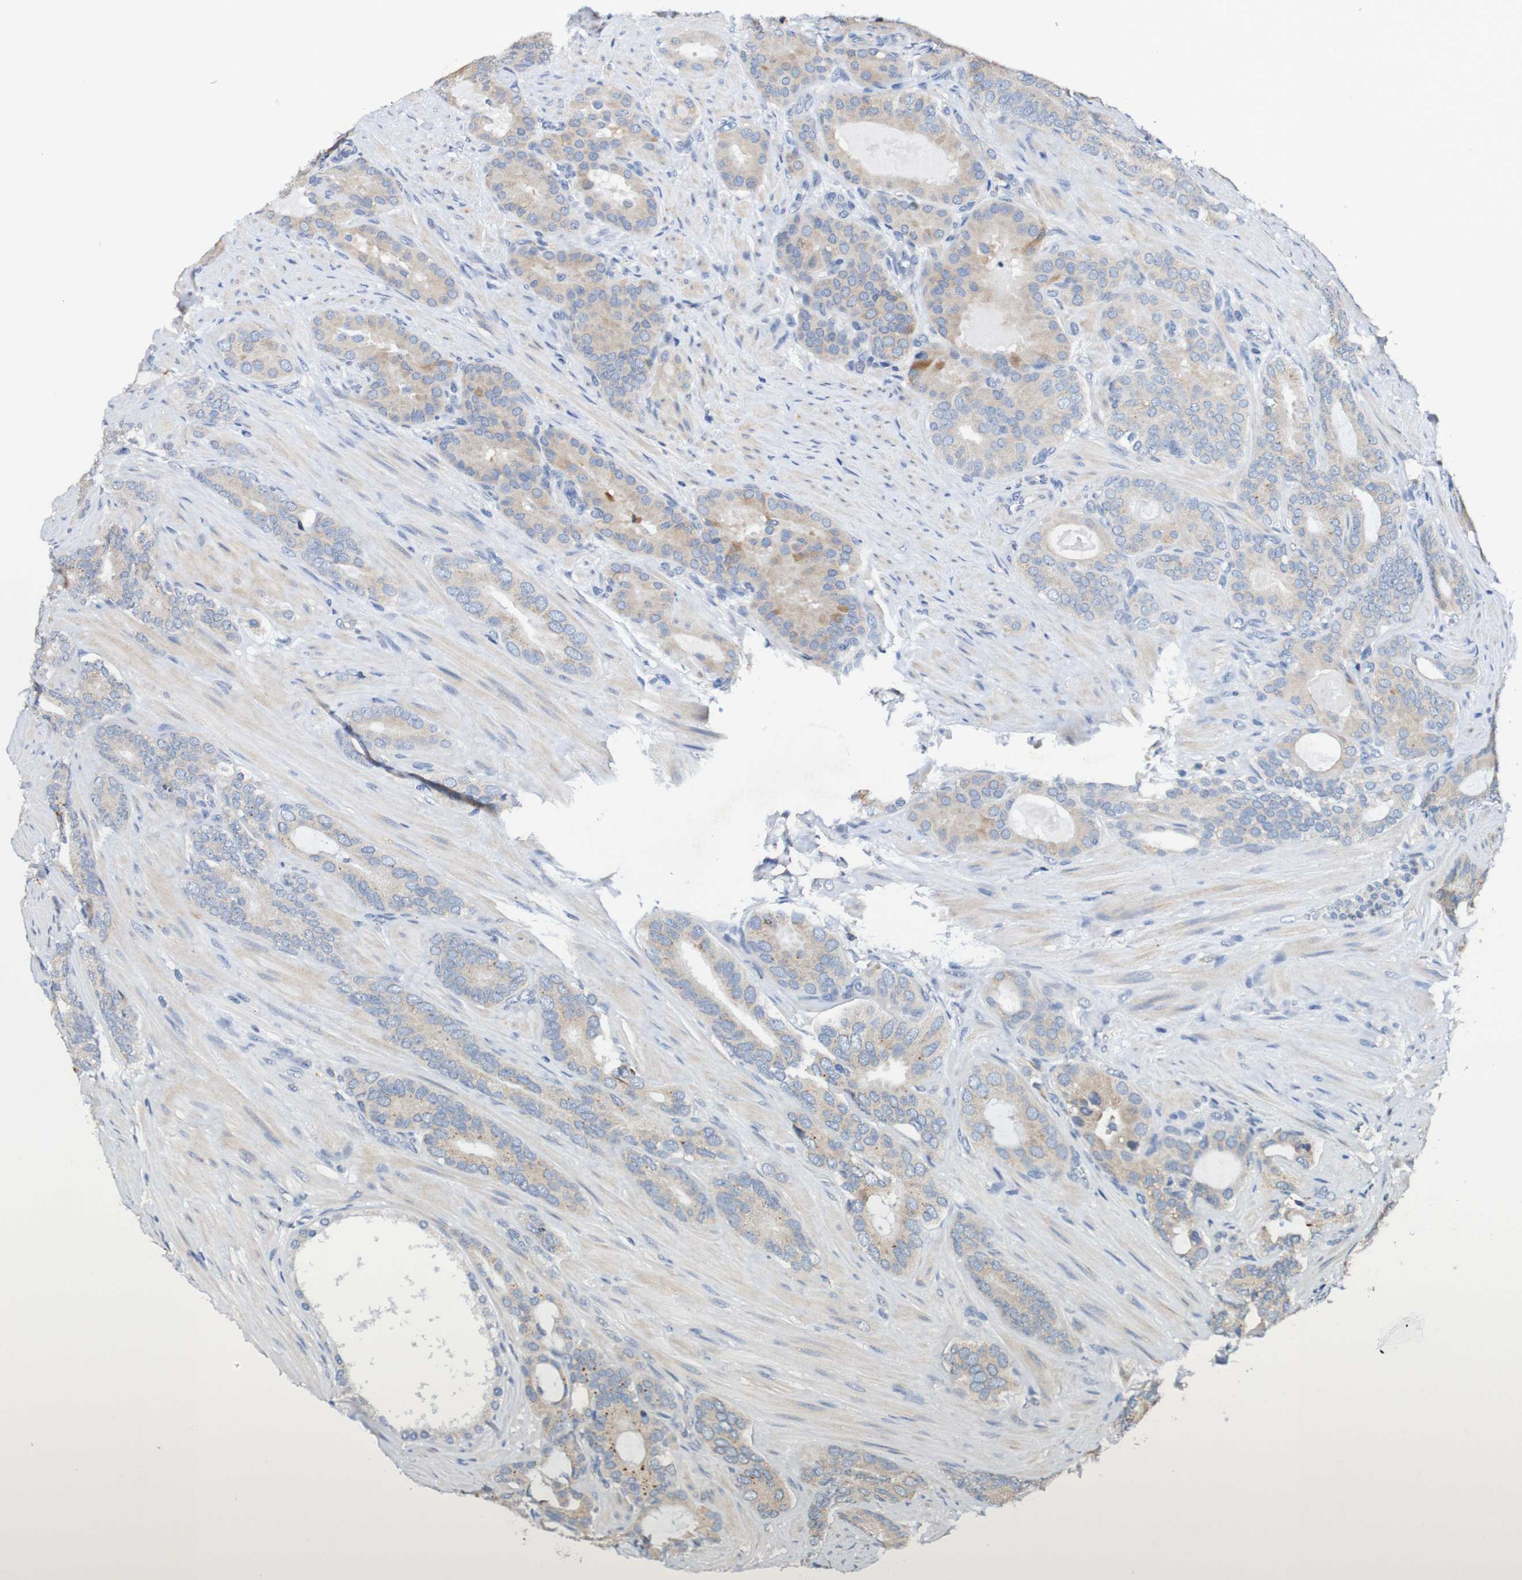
{"staining": {"intensity": "moderate", "quantity": "<25%", "location": "cytoplasmic/membranous"}, "tissue": "prostate cancer", "cell_type": "Tumor cells", "image_type": "cancer", "snomed": [{"axis": "morphology", "description": "Adenocarcinoma, Low grade"}, {"axis": "topography", "description": "Prostate"}], "caption": "Protein analysis of low-grade adenocarcinoma (prostate) tissue exhibits moderate cytoplasmic/membranous positivity in about <25% of tumor cells.", "gene": "FIBP", "patient": {"sex": "male", "age": 63}}